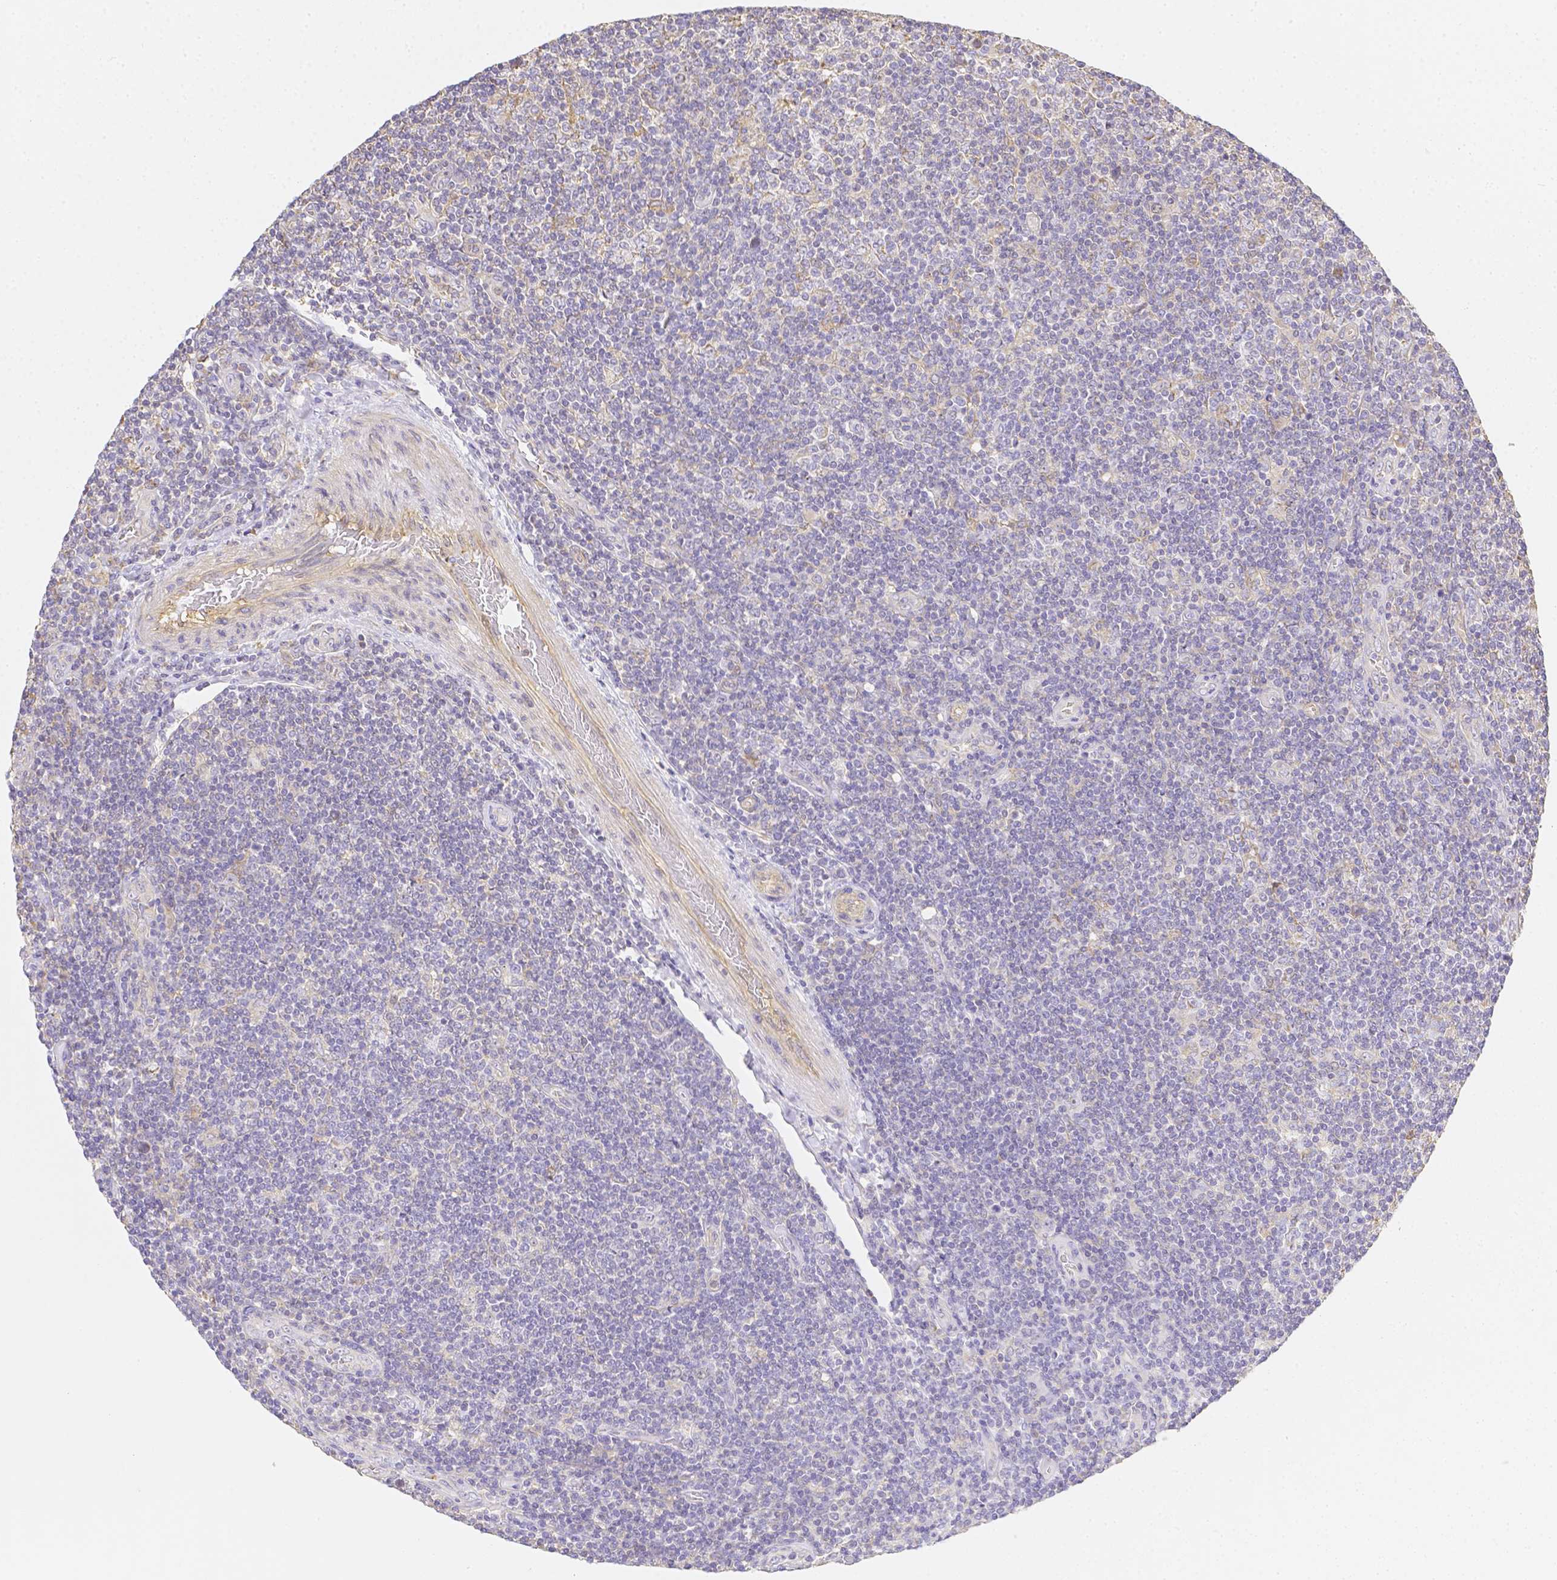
{"staining": {"intensity": "negative", "quantity": "none", "location": "none"}, "tissue": "lymphoma", "cell_type": "Tumor cells", "image_type": "cancer", "snomed": [{"axis": "morphology", "description": "Hodgkin's disease, NOS"}, {"axis": "topography", "description": "Lymph node"}], "caption": "High power microscopy image of an immunohistochemistry photomicrograph of lymphoma, revealing no significant expression in tumor cells.", "gene": "ASAH2", "patient": {"sex": "male", "age": 40}}